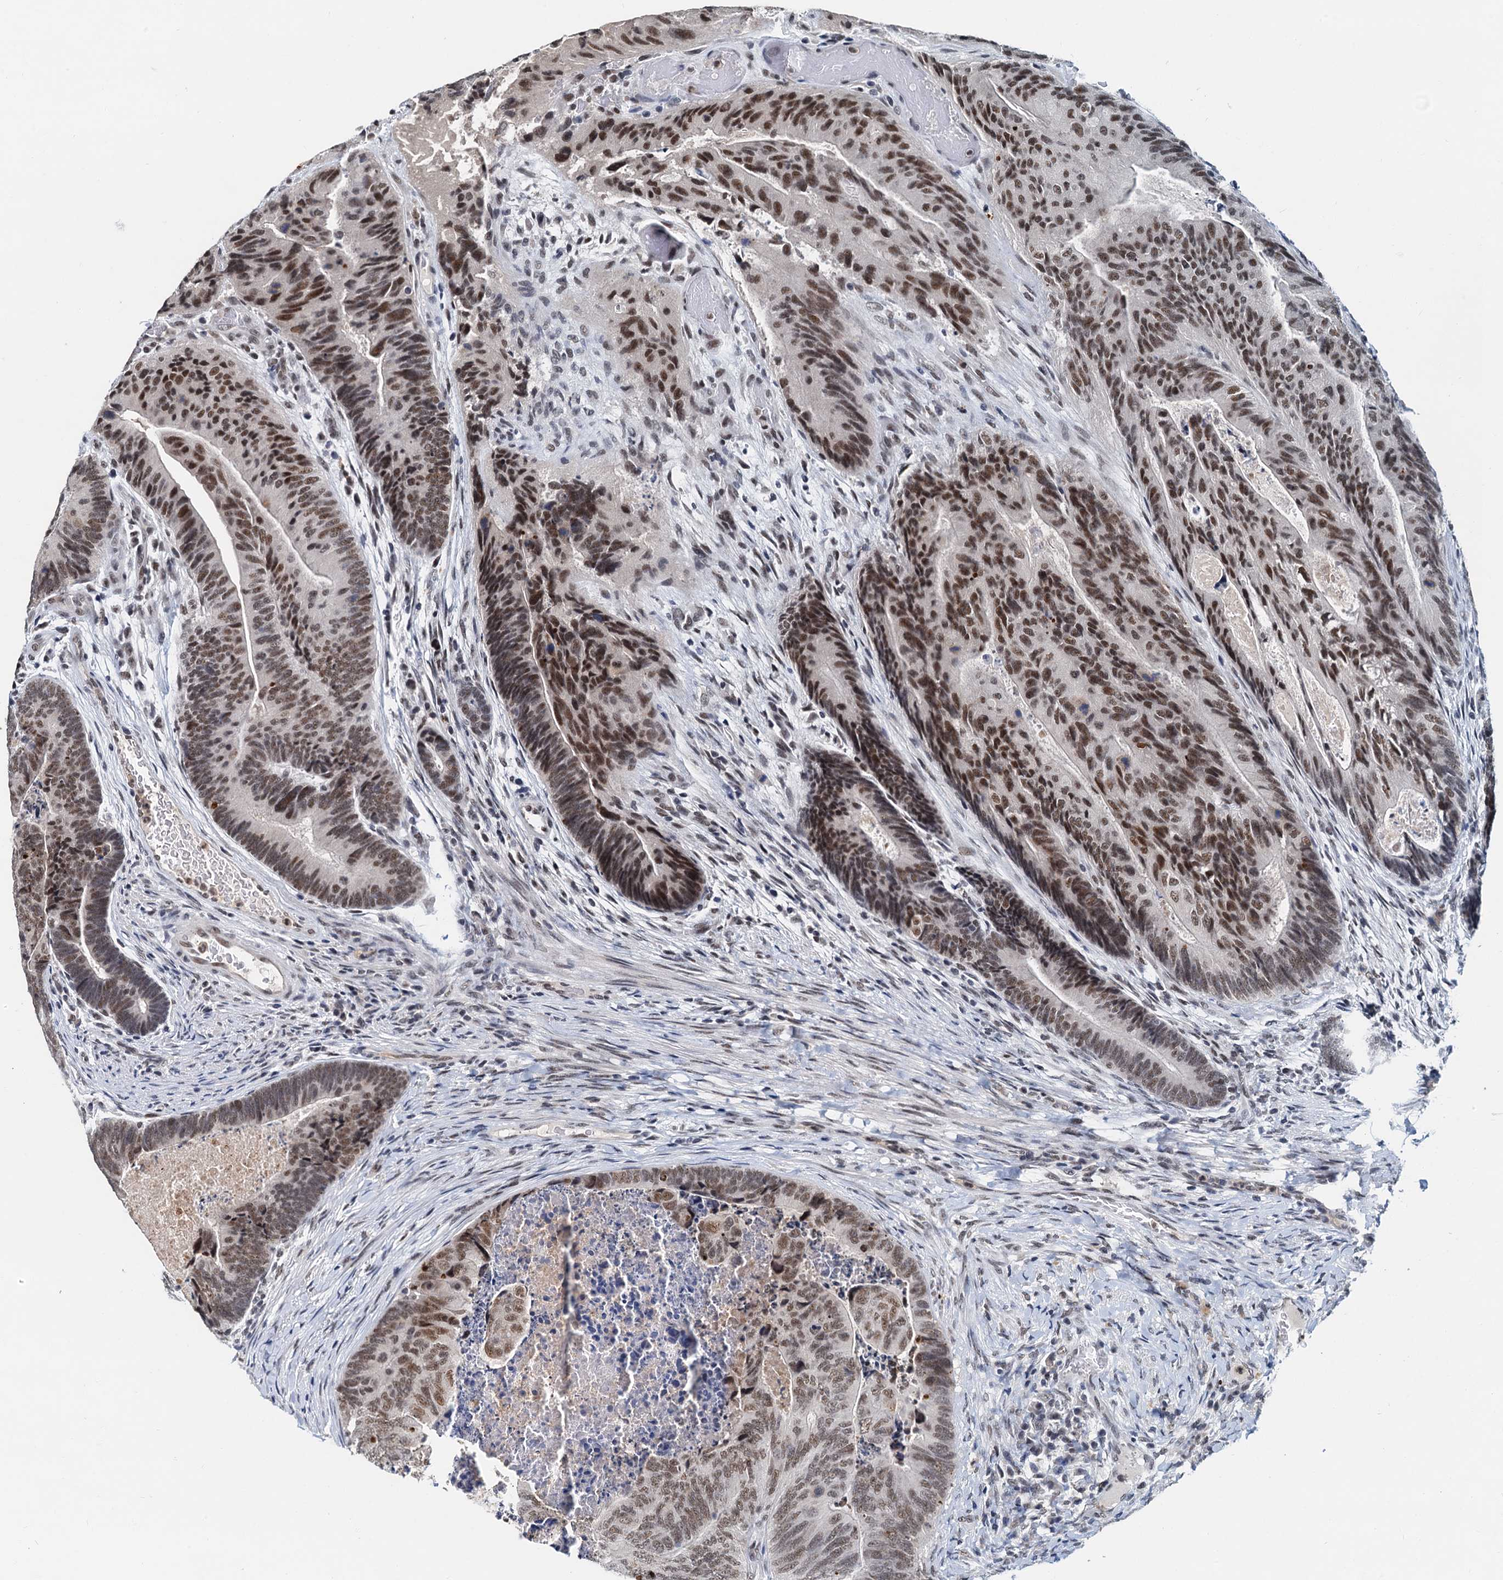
{"staining": {"intensity": "moderate", "quantity": ">75%", "location": "nuclear"}, "tissue": "colorectal cancer", "cell_type": "Tumor cells", "image_type": "cancer", "snomed": [{"axis": "morphology", "description": "Adenocarcinoma, NOS"}, {"axis": "topography", "description": "Colon"}], "caption": "This micrograph exhibits adenocarcinoma (colorectal) stained with immunohistochemistry (IHC) to label a protein in brown. The nuclear of tumor cells show moderate positivity for the protein. Nuclei are counter-stained blue.", "gene": "SNRPD1", "patient": {"sex": "female", "age": 67}}